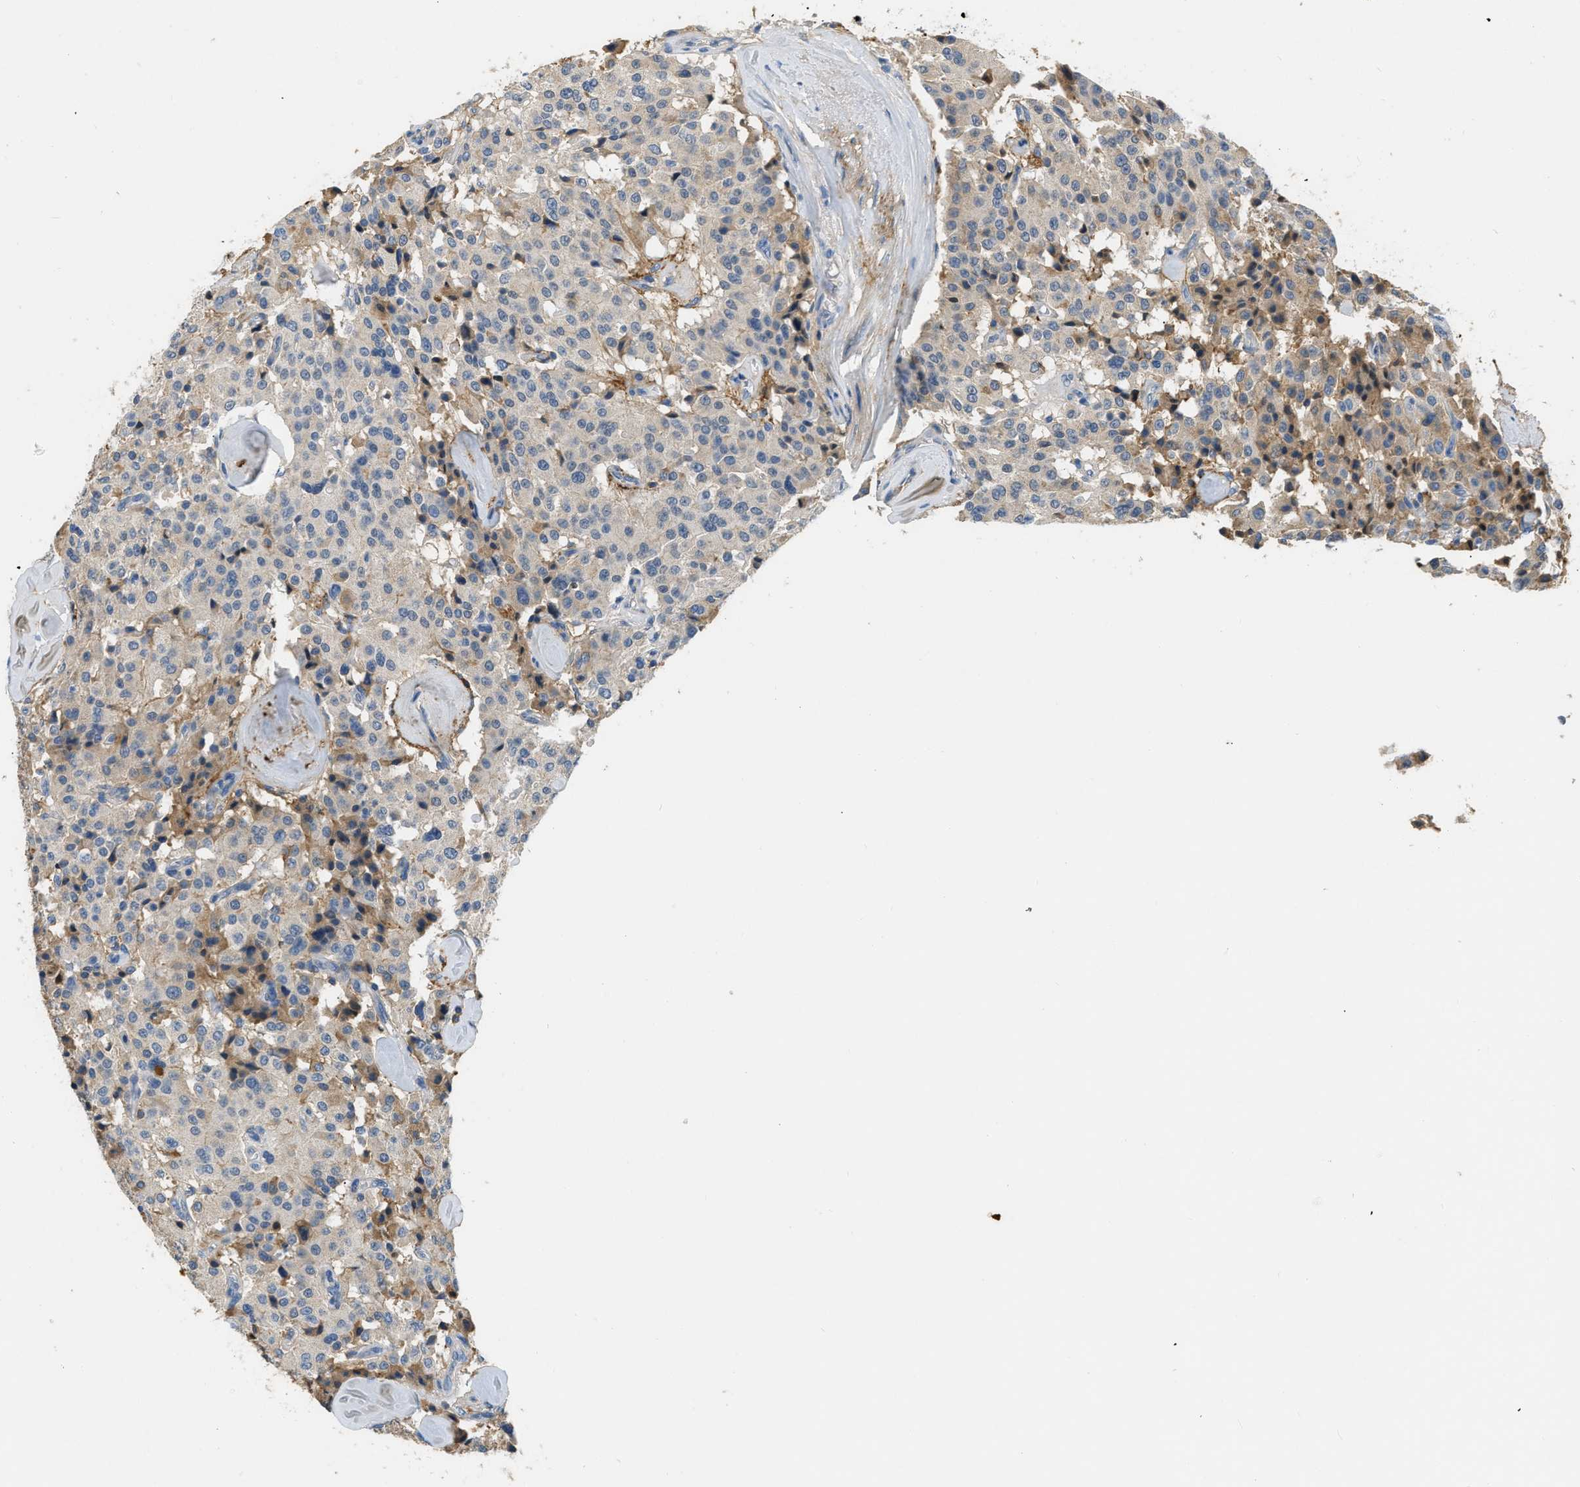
{"staining": {"intensity": "weak", "quantity": "<25%", "location": "cytoplasmic/membranous"}, "tissue": "carcinoid", "cell_type": "Tumor cells", "image_type": "cancer", "snomed": [{"axis": "morphology", "description": "Carcinoid, malignant, NOS"}, {"axis": "topography", "description": "Lung"}], "caption": "This is a photomicrograph of immunohistochemistry (IHC) staining of carcinoid (malignant), which shows no expression in tumor cells.", "gene": "STC1", "patient": {"sex": "male", "age": 30}}